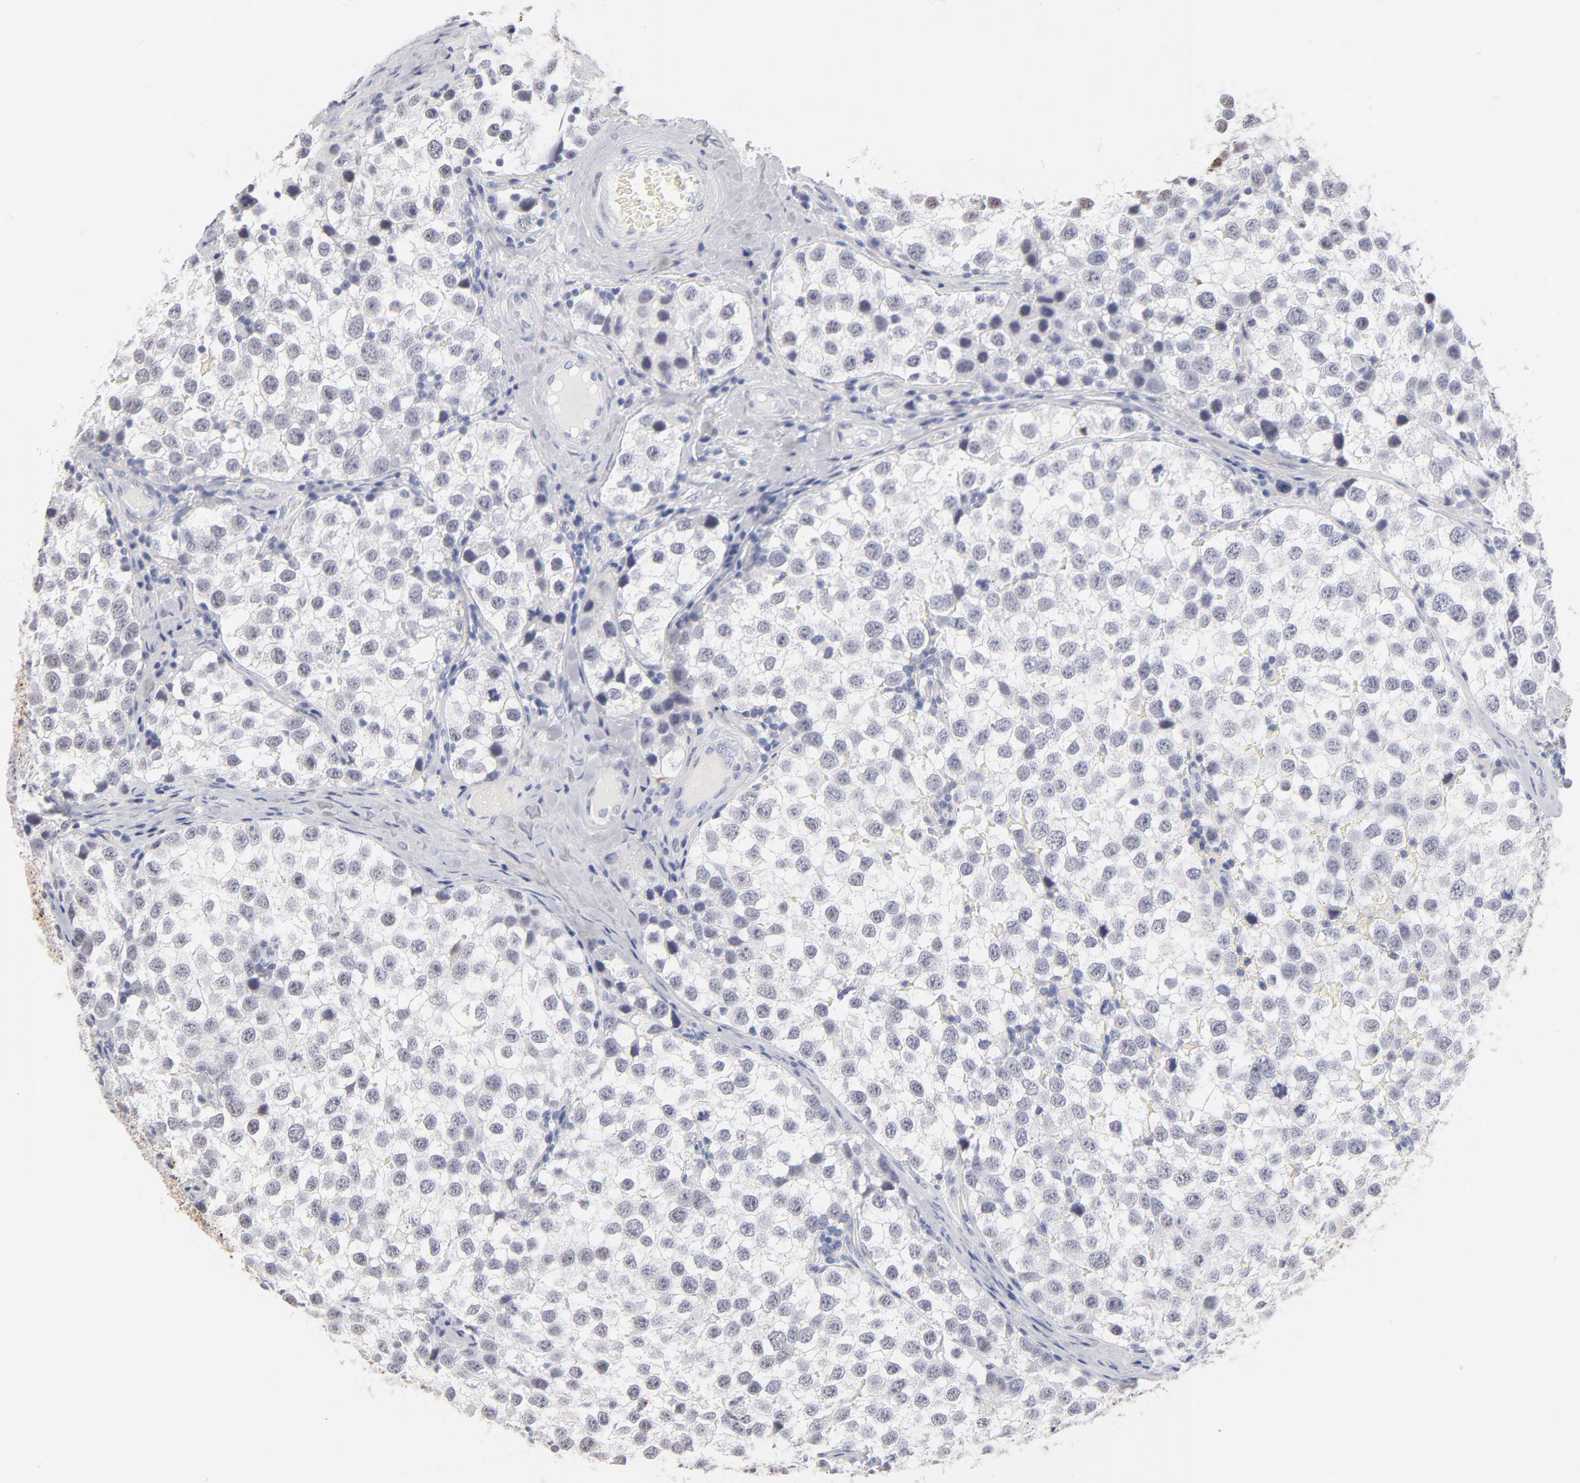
{"staining": {"intensity": "negative", "quantity": "none", "location": "none"}, "tissue": "testis cancer", "cell_type": "Tumor cells", "image_type": "cancer", "snomed": [{"axis": "morphology", "description": "Seminoma, NOS"}, {"axis": "topography", "description": "Testis"}], "caption": "An immunohistochemistry (IHC) micrograph of testis seminoma is shown. There is no staining in tumor cells of testis seminoma.", "gene": "KHNYN", "patient": {"sex": "male", "age": 39}}